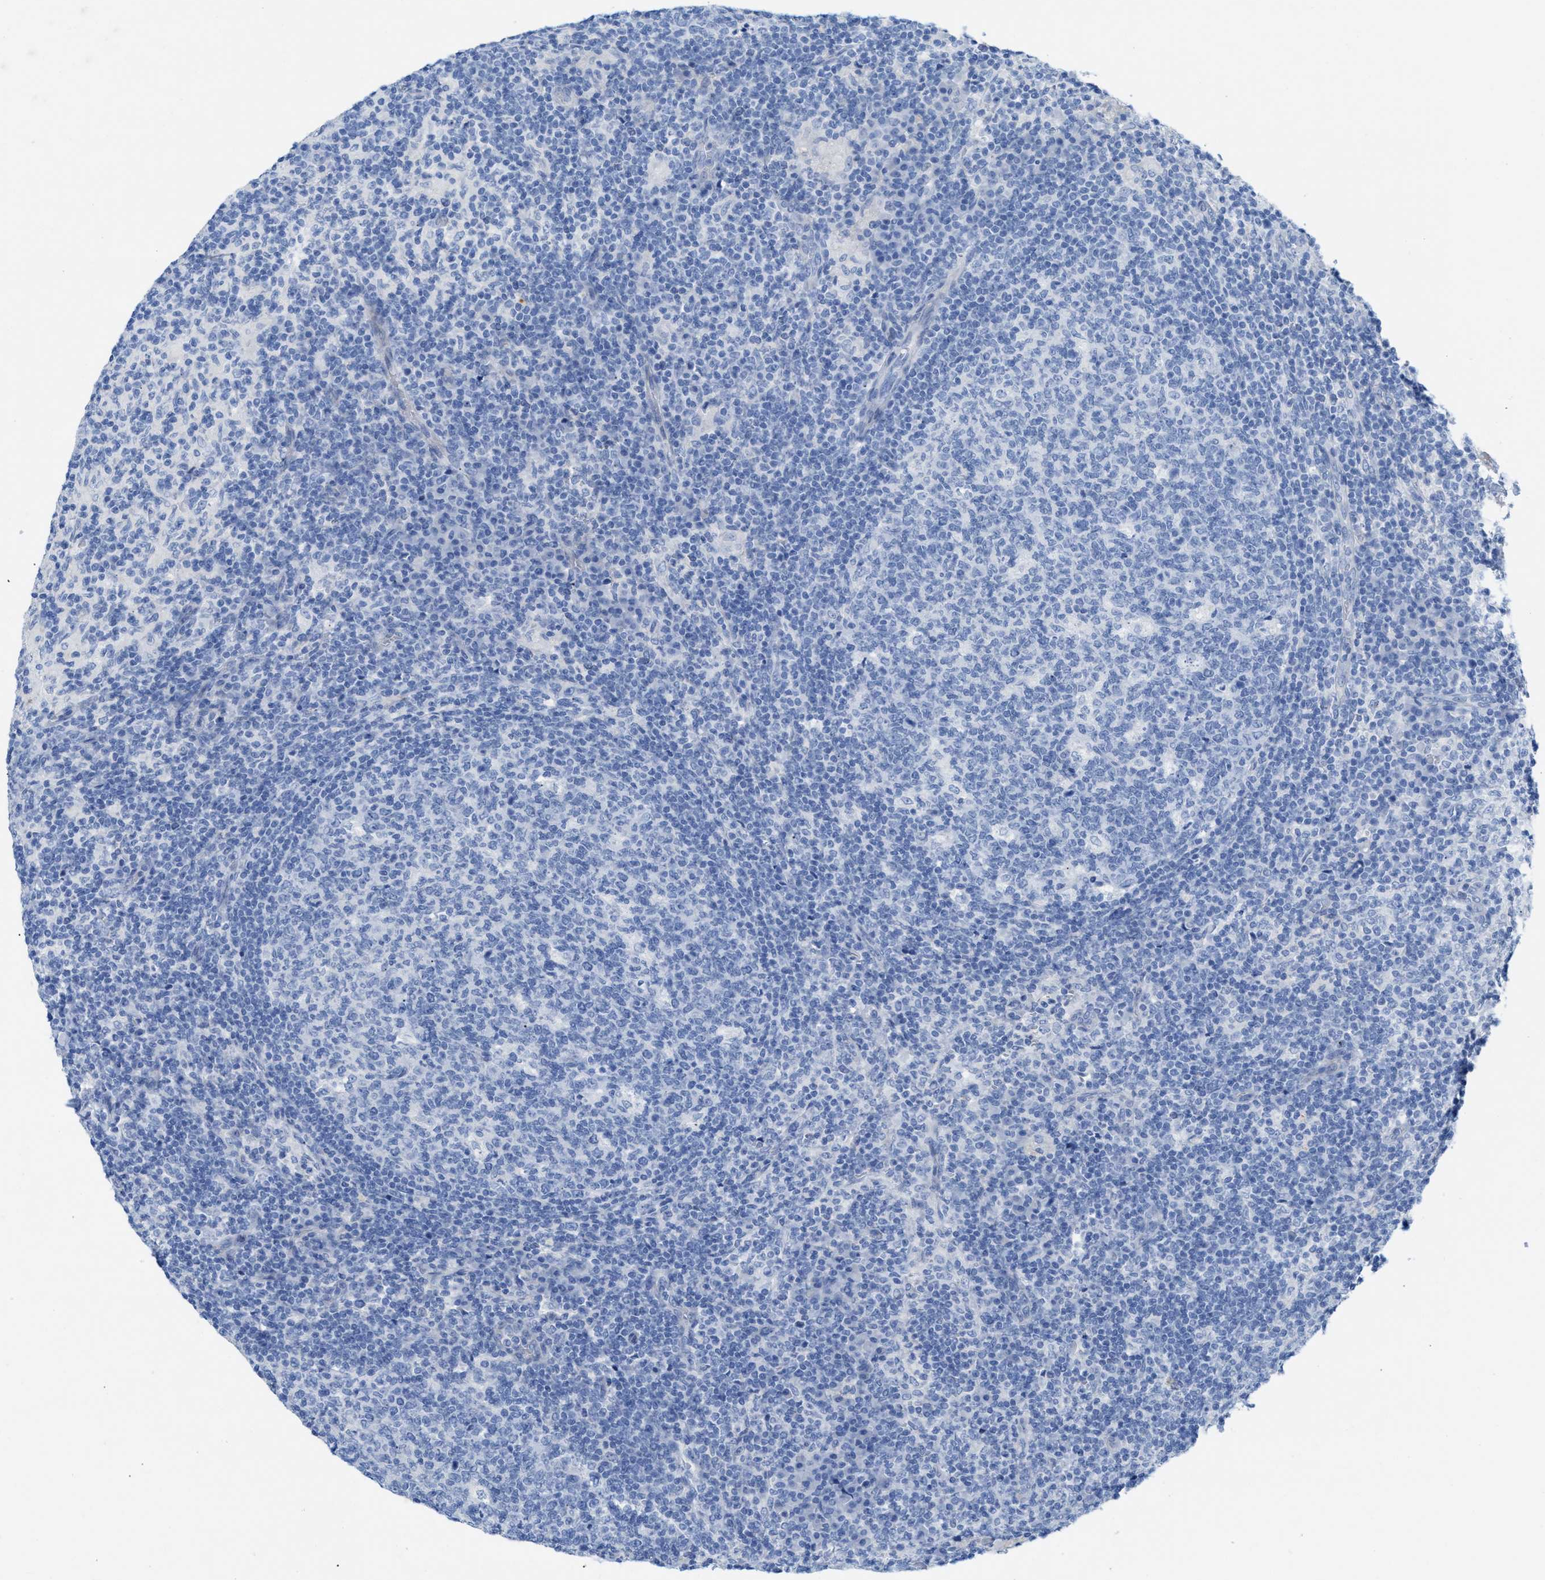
{"staining": {"intensity": "negative", "quantity": "none", "location": "none"}, "tissue": "lymph node", "cell_type": "Germinal center cells", "image_type": "normal", "snomed": [{"axis": "morphology", "description": "Normal tissue, NOS"}, {"axis": "morphology", "description": "Inflammation, NOS"}, {"axis": "topography", "description": "Lymph node"}], "caption": "The immunohistochemistry (IHC) photomicrograph has no significant staining in germinal center cells of lymph node.", "gene": "ANKFN1", "patient": {"sex": "male", "age": 55}}